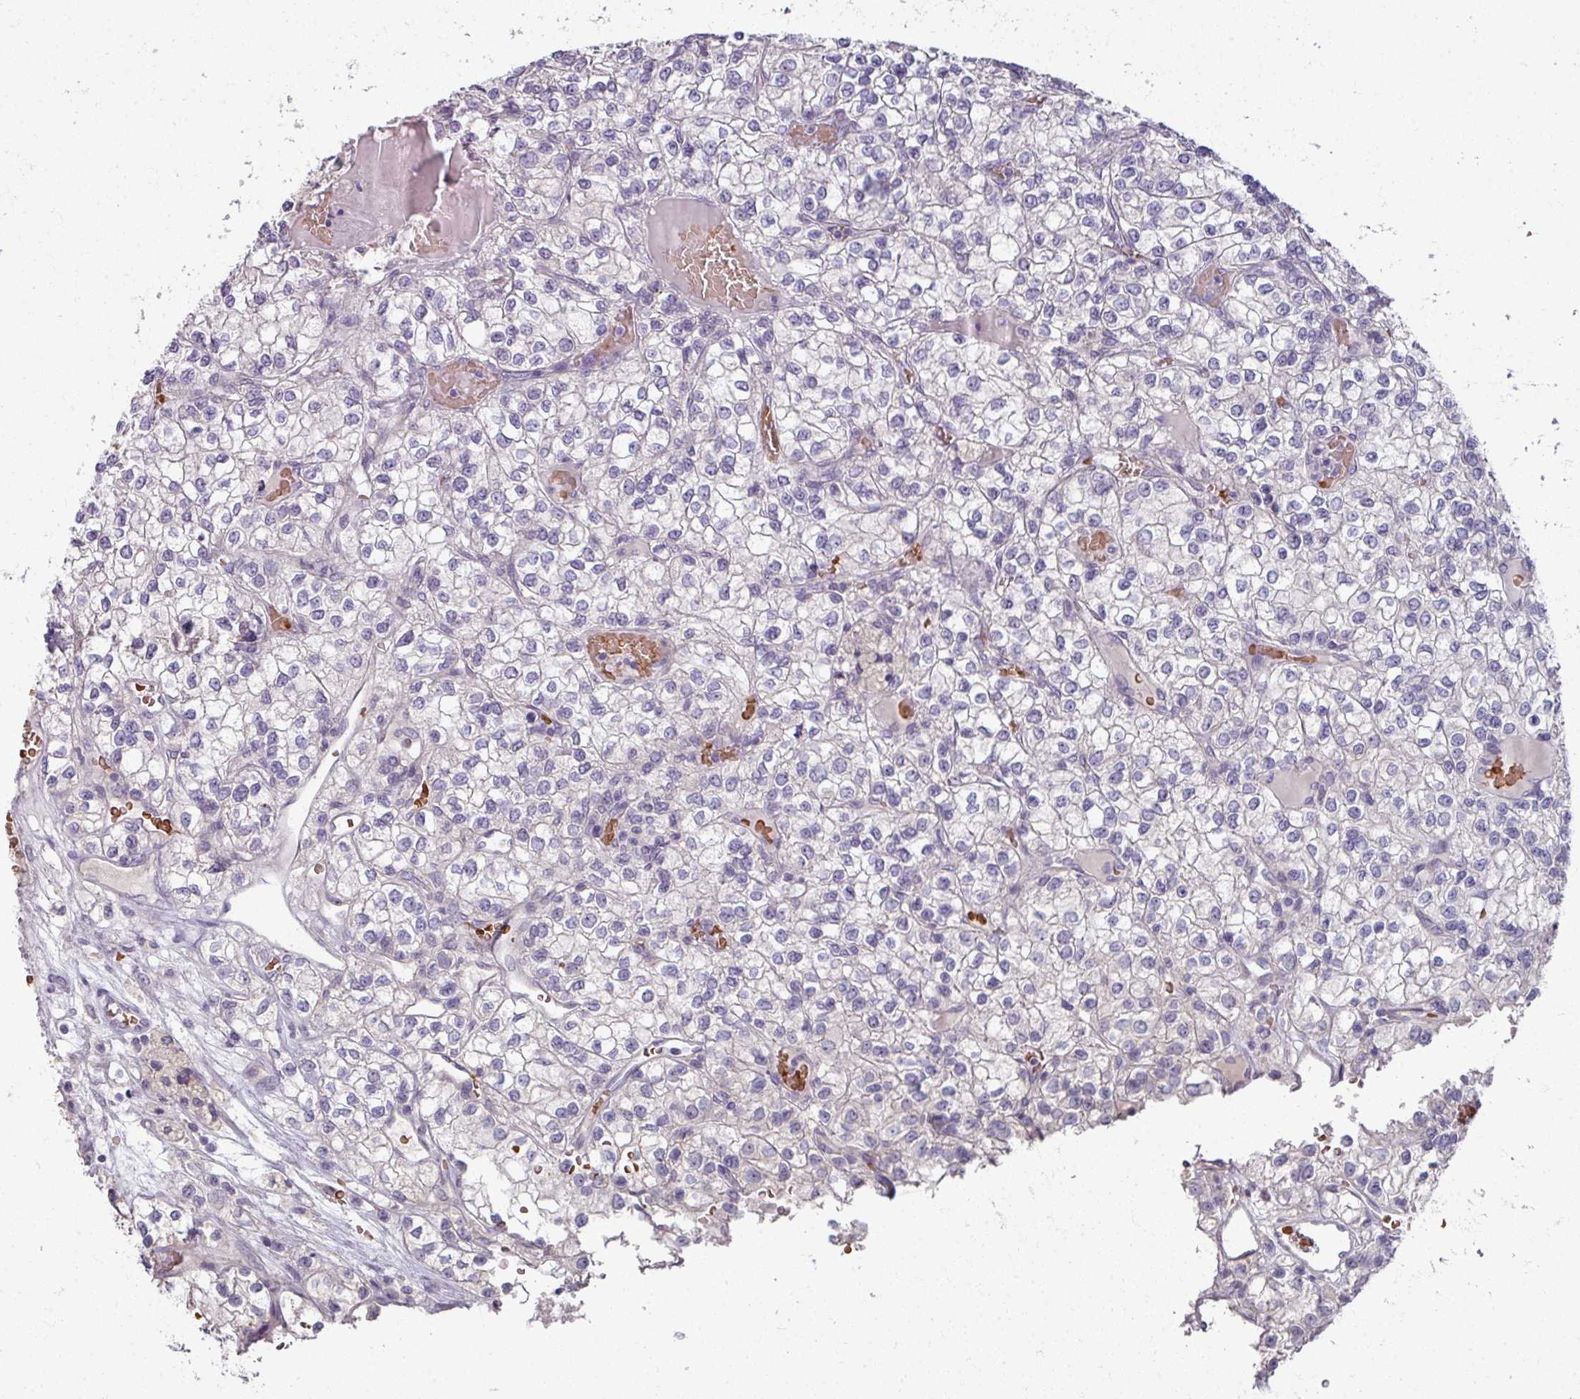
{"staining": {"intensity": "negative", "quantity": "none", "location": "none"}, "tissue": "renal cancer", "cell_type": "Tumor cells", "image_type": "cancer", "snomed": [{"axis": "morphology", "description": "Adenocarcinoma, NOS"}, {"axis": "topography", "description": "Kidney"}], "caption": "Micrograph shows no significant protein positivity in tumor cells of renal cancer.", "gene": "KMT5C", "patient": {"sex": "male", "age": 80}}